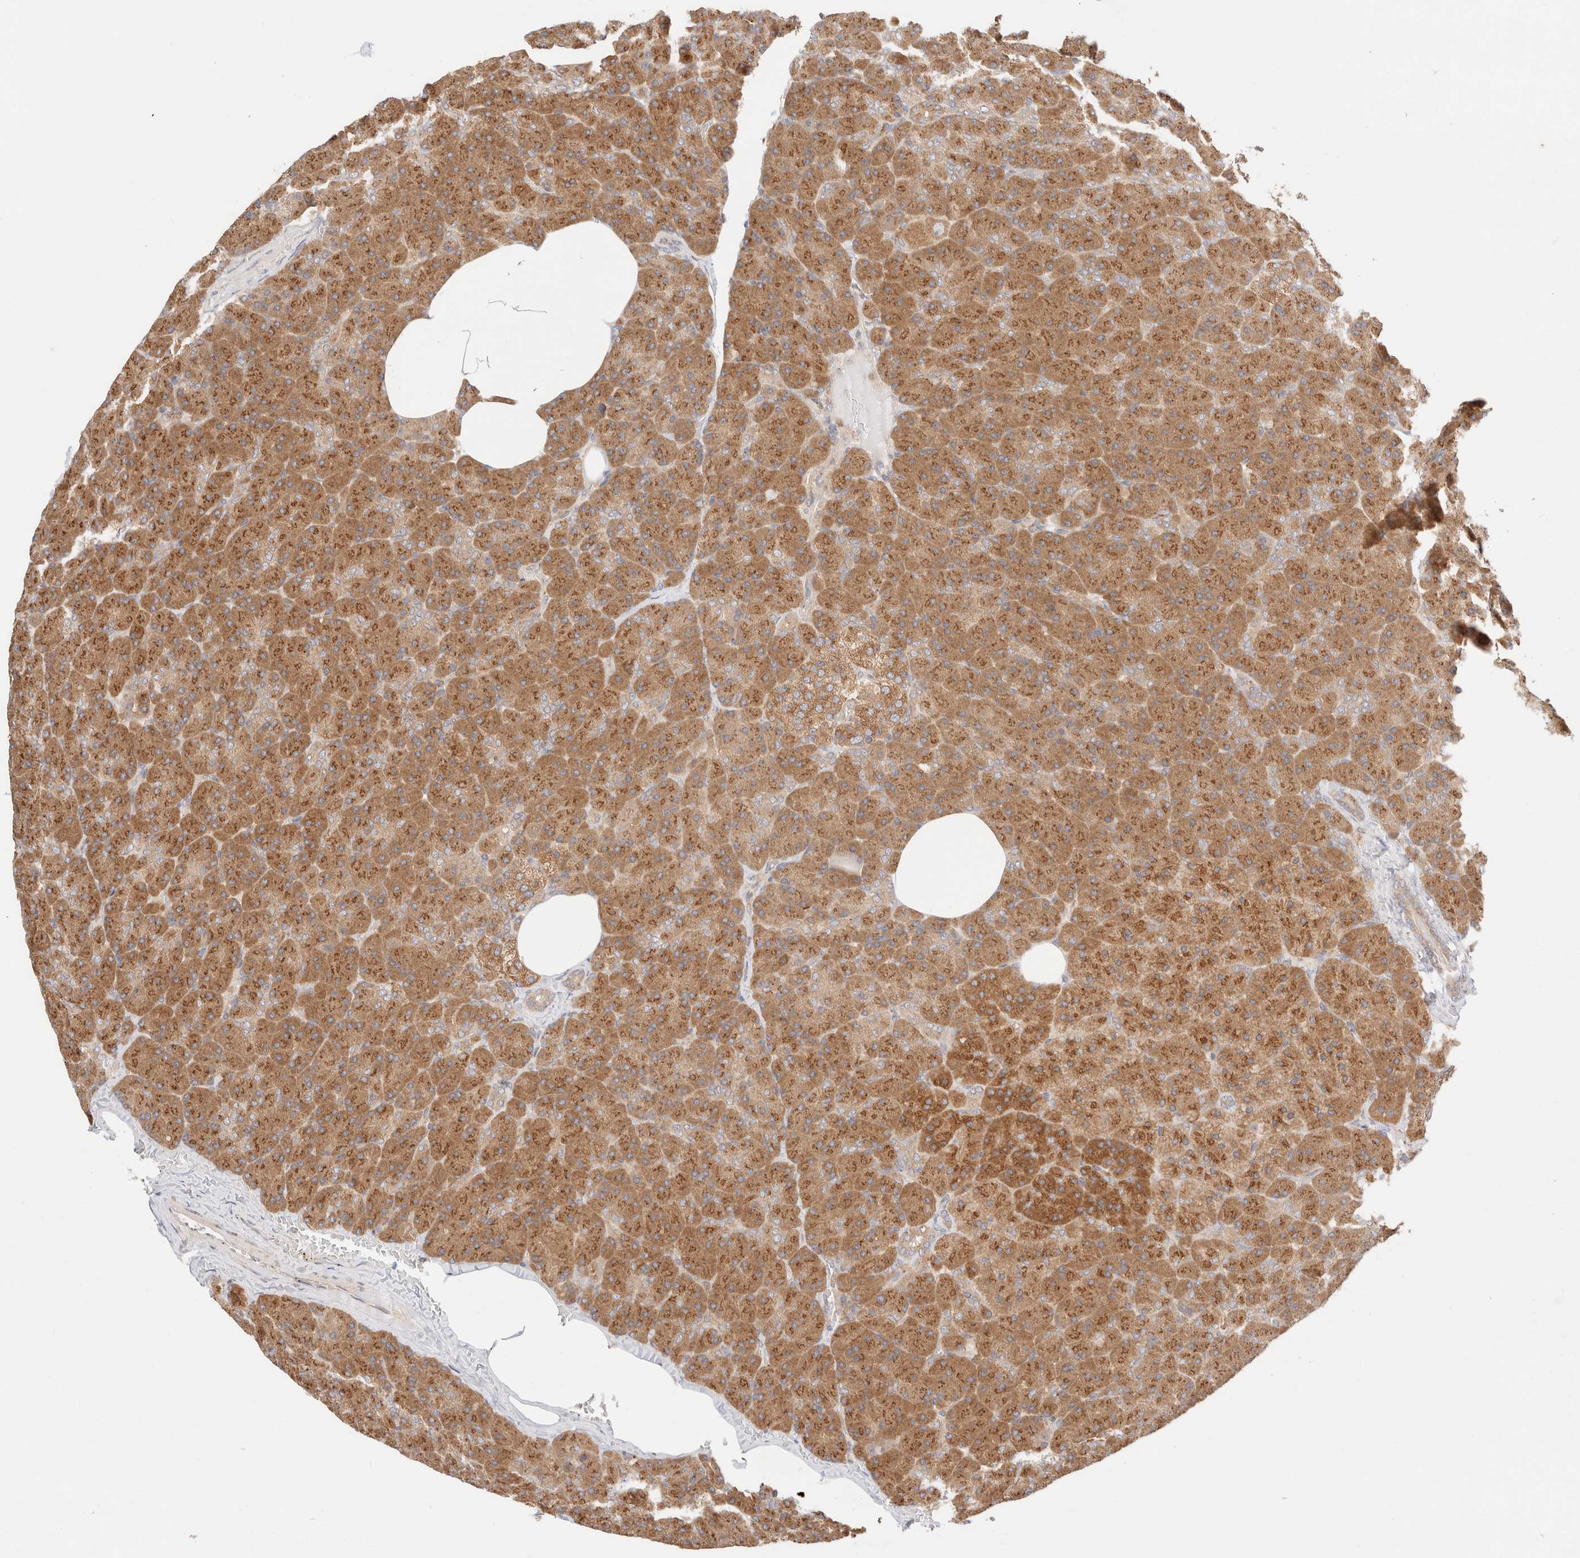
{"staining": {"intensity": "moderate", "quantity": ">75%", "location": "cytoplasmic/membranous"}, "tissue": "pancreas", "cell_type": "Exocrine glandular cells", "image_type": "normal", "snomed": [{"axis": "morphology", "description": "Normal tissue, NOS"}, {"axis": "topography", "description": "Pancreas"}], "caption": "Exocrine glandular cells display medium levels of moderate cytoplasmic/membranous positivity in approximately >75% of cells in benign pancreas. (Brightfield microscopy of DAB IHC at high magnification).", "gene": "RABEP1", "patient": {"sex": "female", "age": 35}}